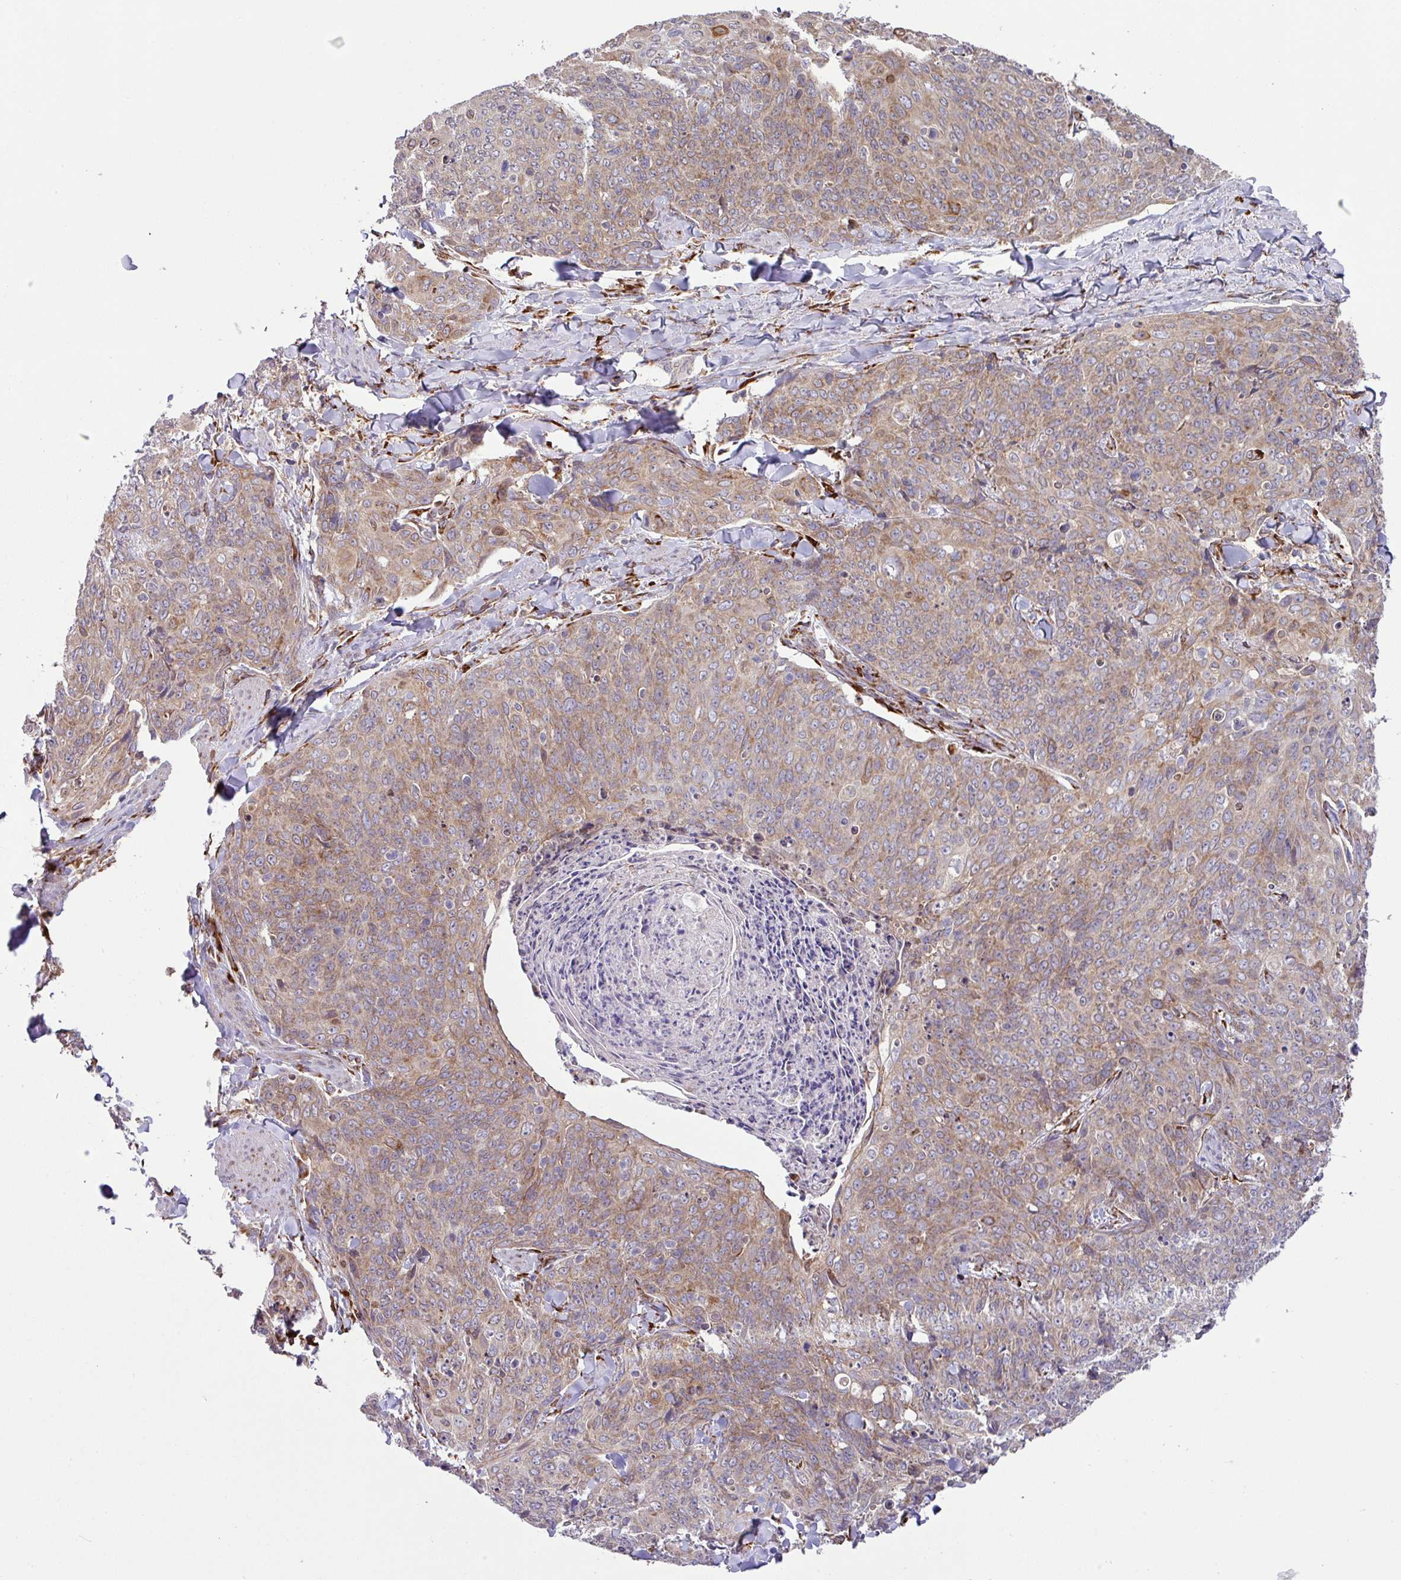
{"staining": {"intensity": "moderate", "quantity": "25%-75%", "location": "cytoplasmic/membranous"}, "tissue": "skin cancer", "cell_type": "Tumor cells", "image_type": "cancer", "snomed": [{"axis": "morphology", "description": "Squamous cell carcinoma, NOS"}, {"axis": "topography", "description": "Skin"}, {"axis": "topography", "description": "Vulva"}], "caption": "Moderate cytoplasmic/membranous positivity is appreciated in approximately 25%-75% of tumor cells in skin cancer. The protein is stained brown, and the nuclei are stained in blue (DAB IHC with brightfield microscopy, high magnification).", "gene": "SLC39A7", "patient": {"sex": "female", "age": 85}}